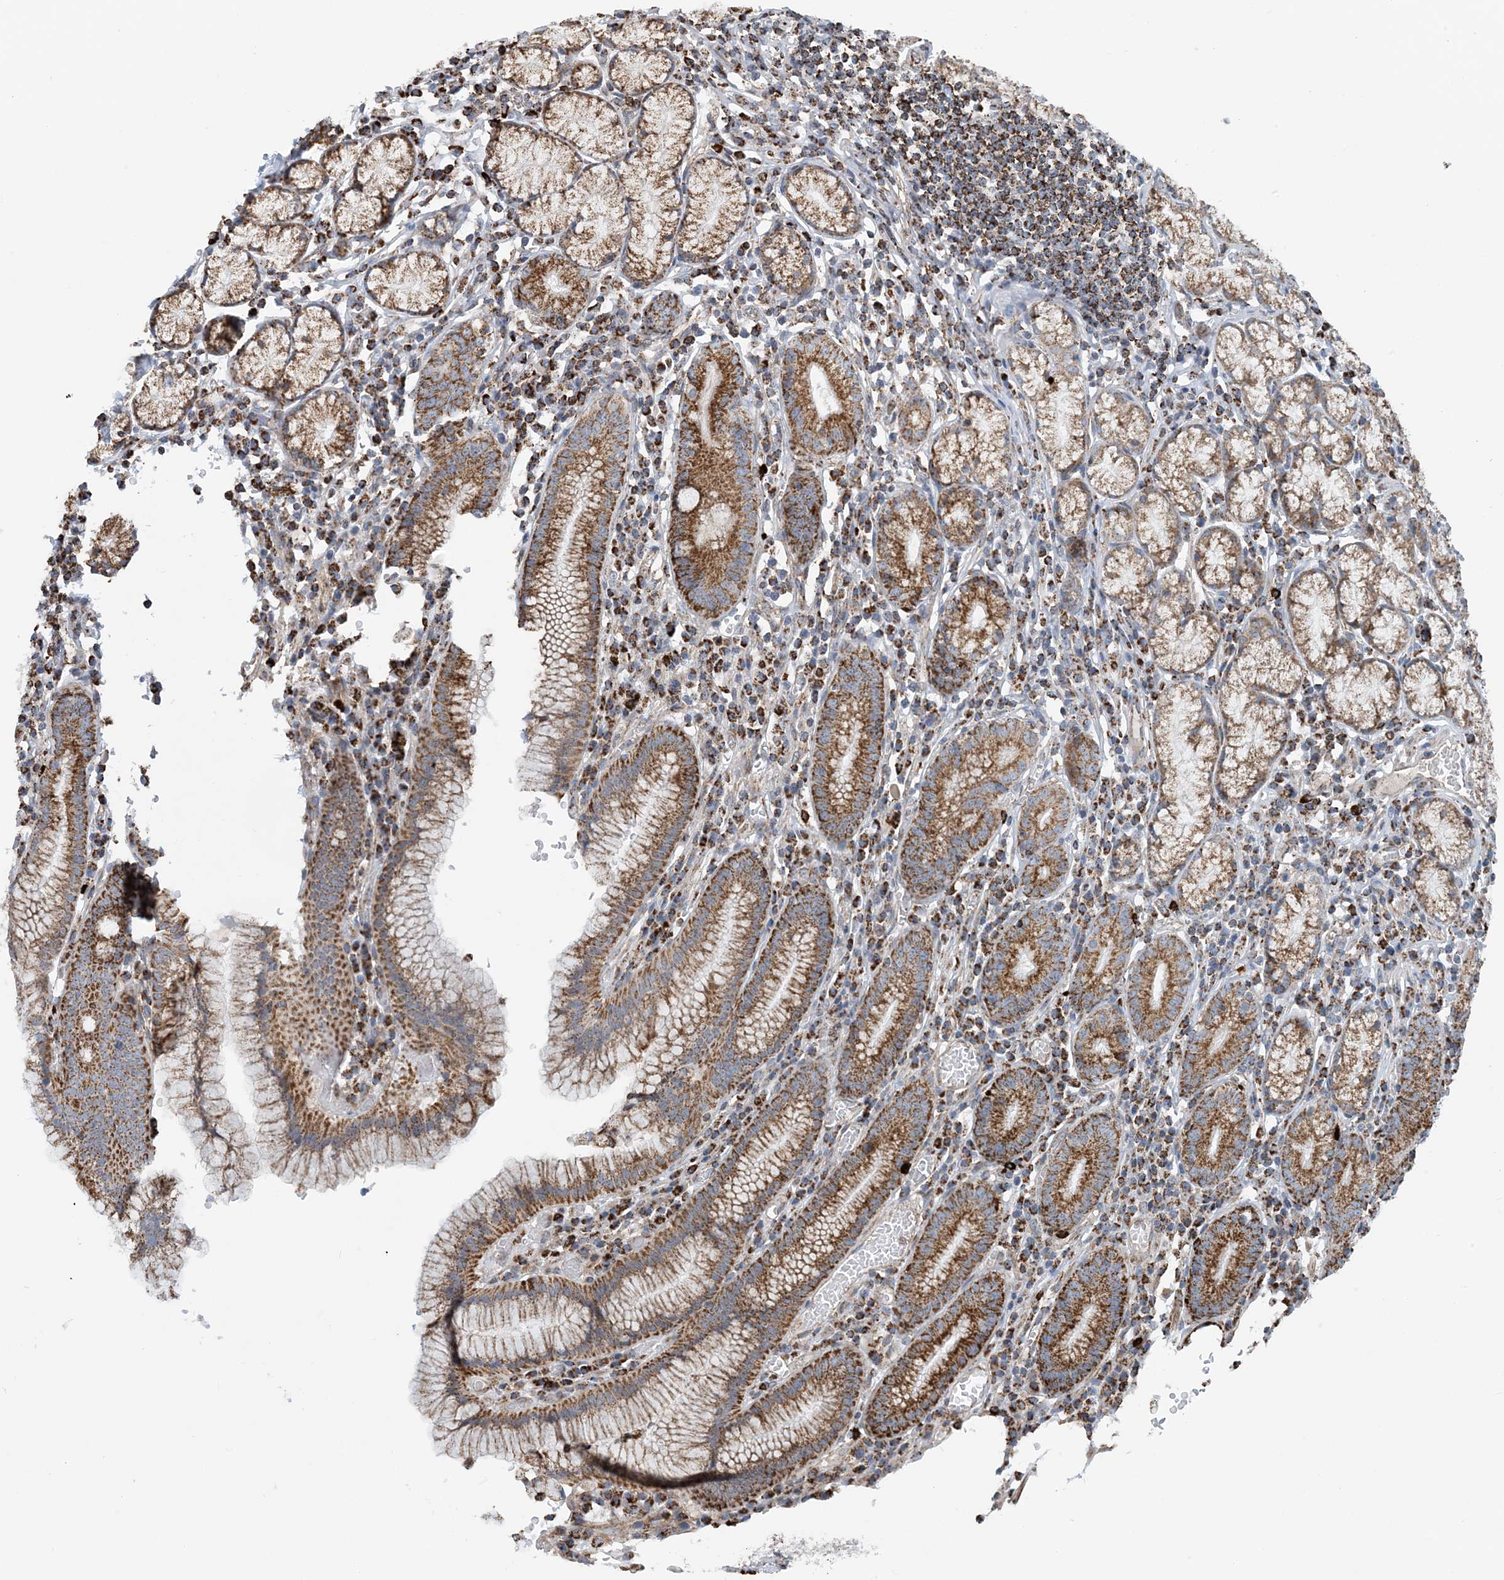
{"staining": {"intensity": "moderate", "quantity": ">75%", "location": "cytoplasmic/membranous"}, "tissue": "stomach", "cell_type": "Glandular cells", "image_type": "normal", "snomed": [{"axis": "morphology", "description": "Normal tissue, NOS"}, {"axis": "topography", "description": "Stomach"}], "caption": "DAB immunohistochemical staining of unremarkable human stomach displays moderate cytoplasmic/membranous protein positivity in approximately >75% of glandular cells.", "gene": "PCDHGA1", "patient": {"sex": "male", "age": 55}}